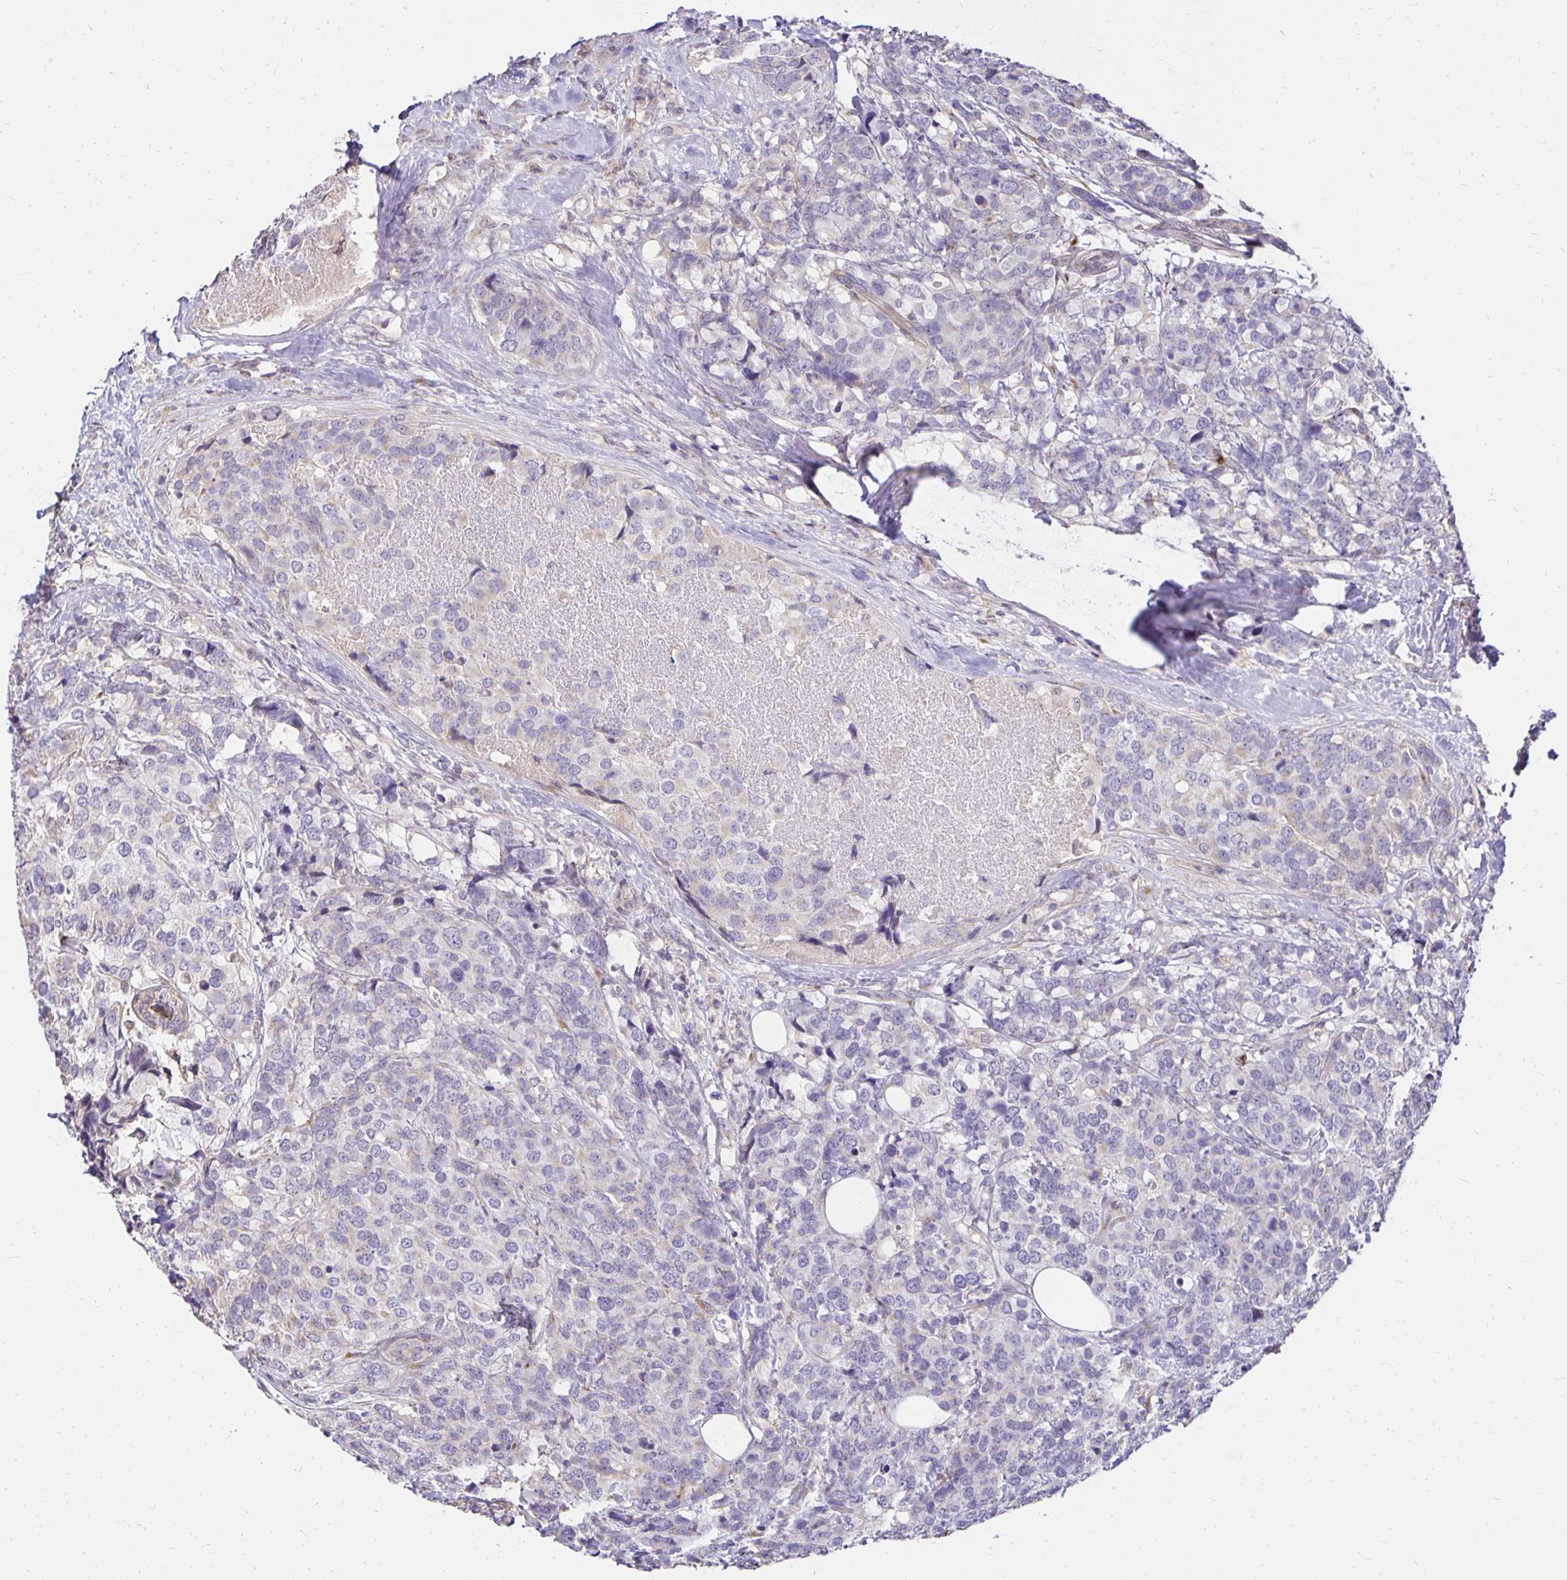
{"staining": {"intensity": "weak", "quantity": "<25%", "location": "cytoplasmic/membranous"}, "tissue": "breast cancer", "cell_type": "Tumor cells", "image_type": "cancer", "snomed": [{"axis": "morphology", "description": "Lobular carcinoma"}, {"axis": "topography", "description": "Breast"}], "caption": "Tumor cells show no significant protein positivity in breast cancer.", "gene": "PNPLA3", "patient": {"sex": "female", "age": 59}}